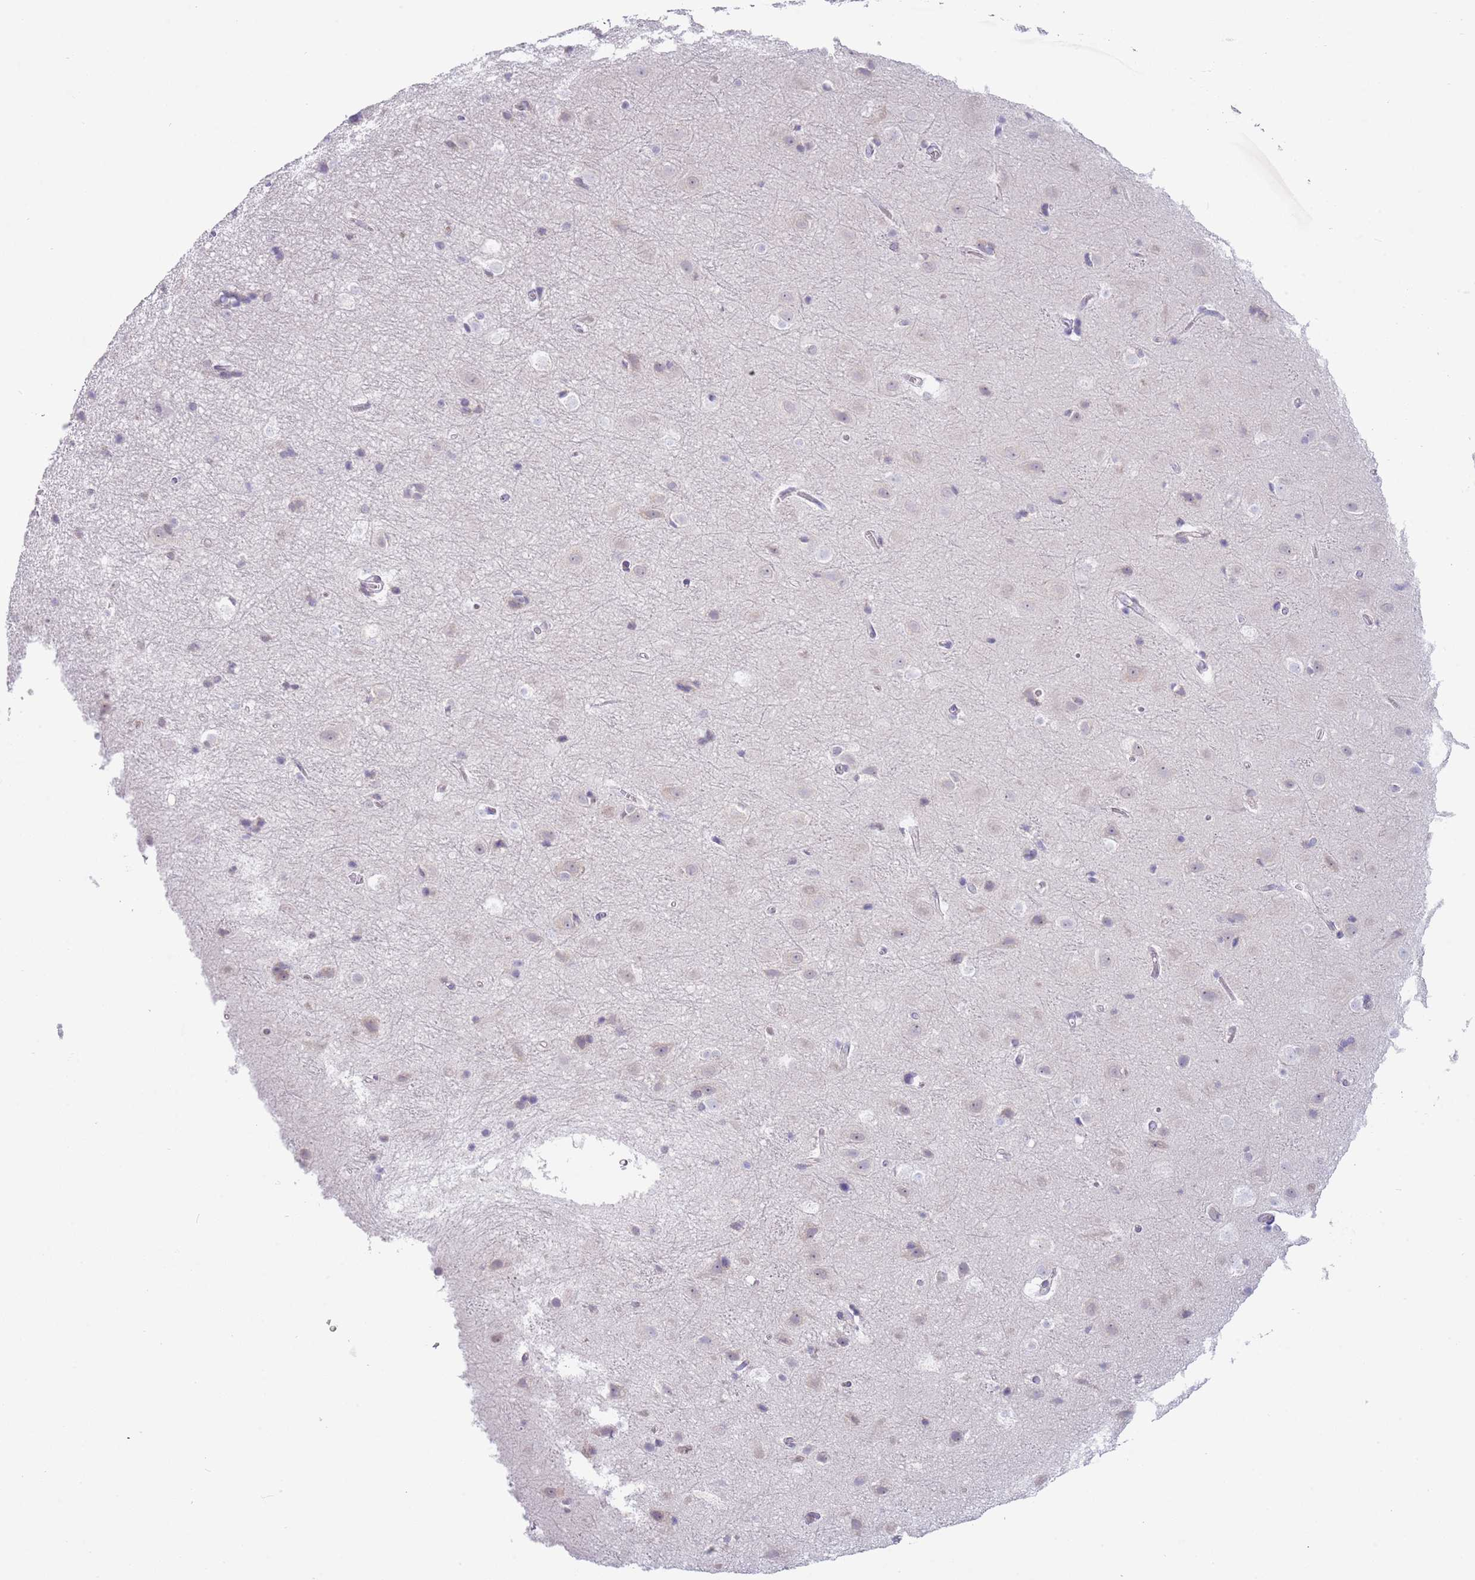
{"staining": {"intensity": "negative", "quantity": "none", "location": "none"}, "tissue": "cerebral cortex", "cell_type": "Endothelial cells", "image_type": "normal", "snomed": [{"axis": "morphology", "description": "Normal tissue, NOS"}, {"axis": "topography", "description": "Cerebral cortex"}], "caption": "Cerebral cortex stained for a protein using immunohistochemistry displays no staining endothelial cells.", "gene": "TNRC6C", "patient": {"sex": "male", "age": 54}}